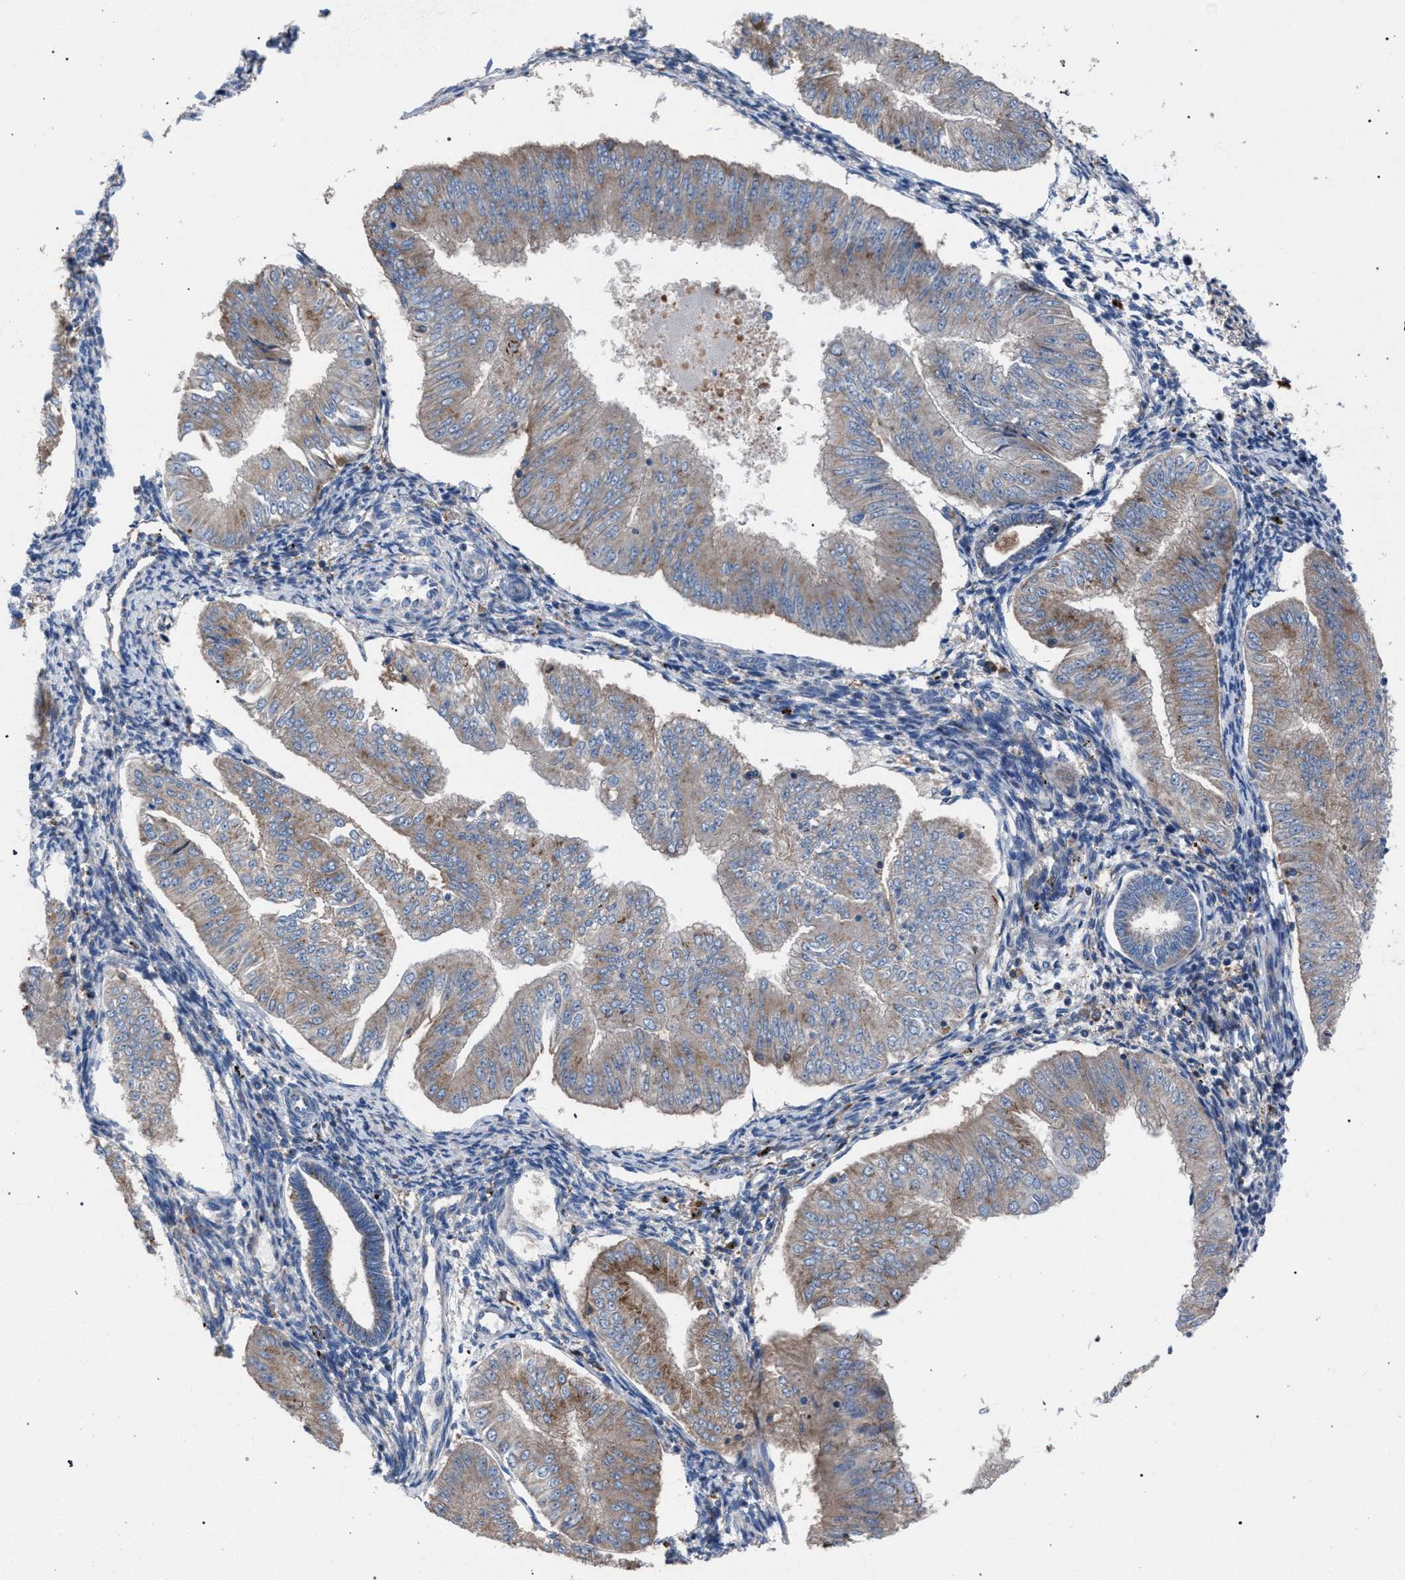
{"staining": {"intensity": "weak", "quantity": "25%-75%", "location": "cytoplasmic/membranous"}, "tissue": "endometrial cancer", "cell_type": "Tumor cells", "image_type": "cancer", "snomed": [{"axis": "morphology", "description": "Normal tissue, NOS"}, {"axis": "morphology", "description": "Adenocarcinoma, NOS"}, {"axis": "topography", "description": "Endometrium"}], "caption": "Endometrial cancer (adenocarcinoma) tissue reveals weak cytoplasmic/membranous positivity in approximately 25%-75% of tumor cells", "gene": "ATP6V0A1", "patient": {"sex": "female", "age": 53}}